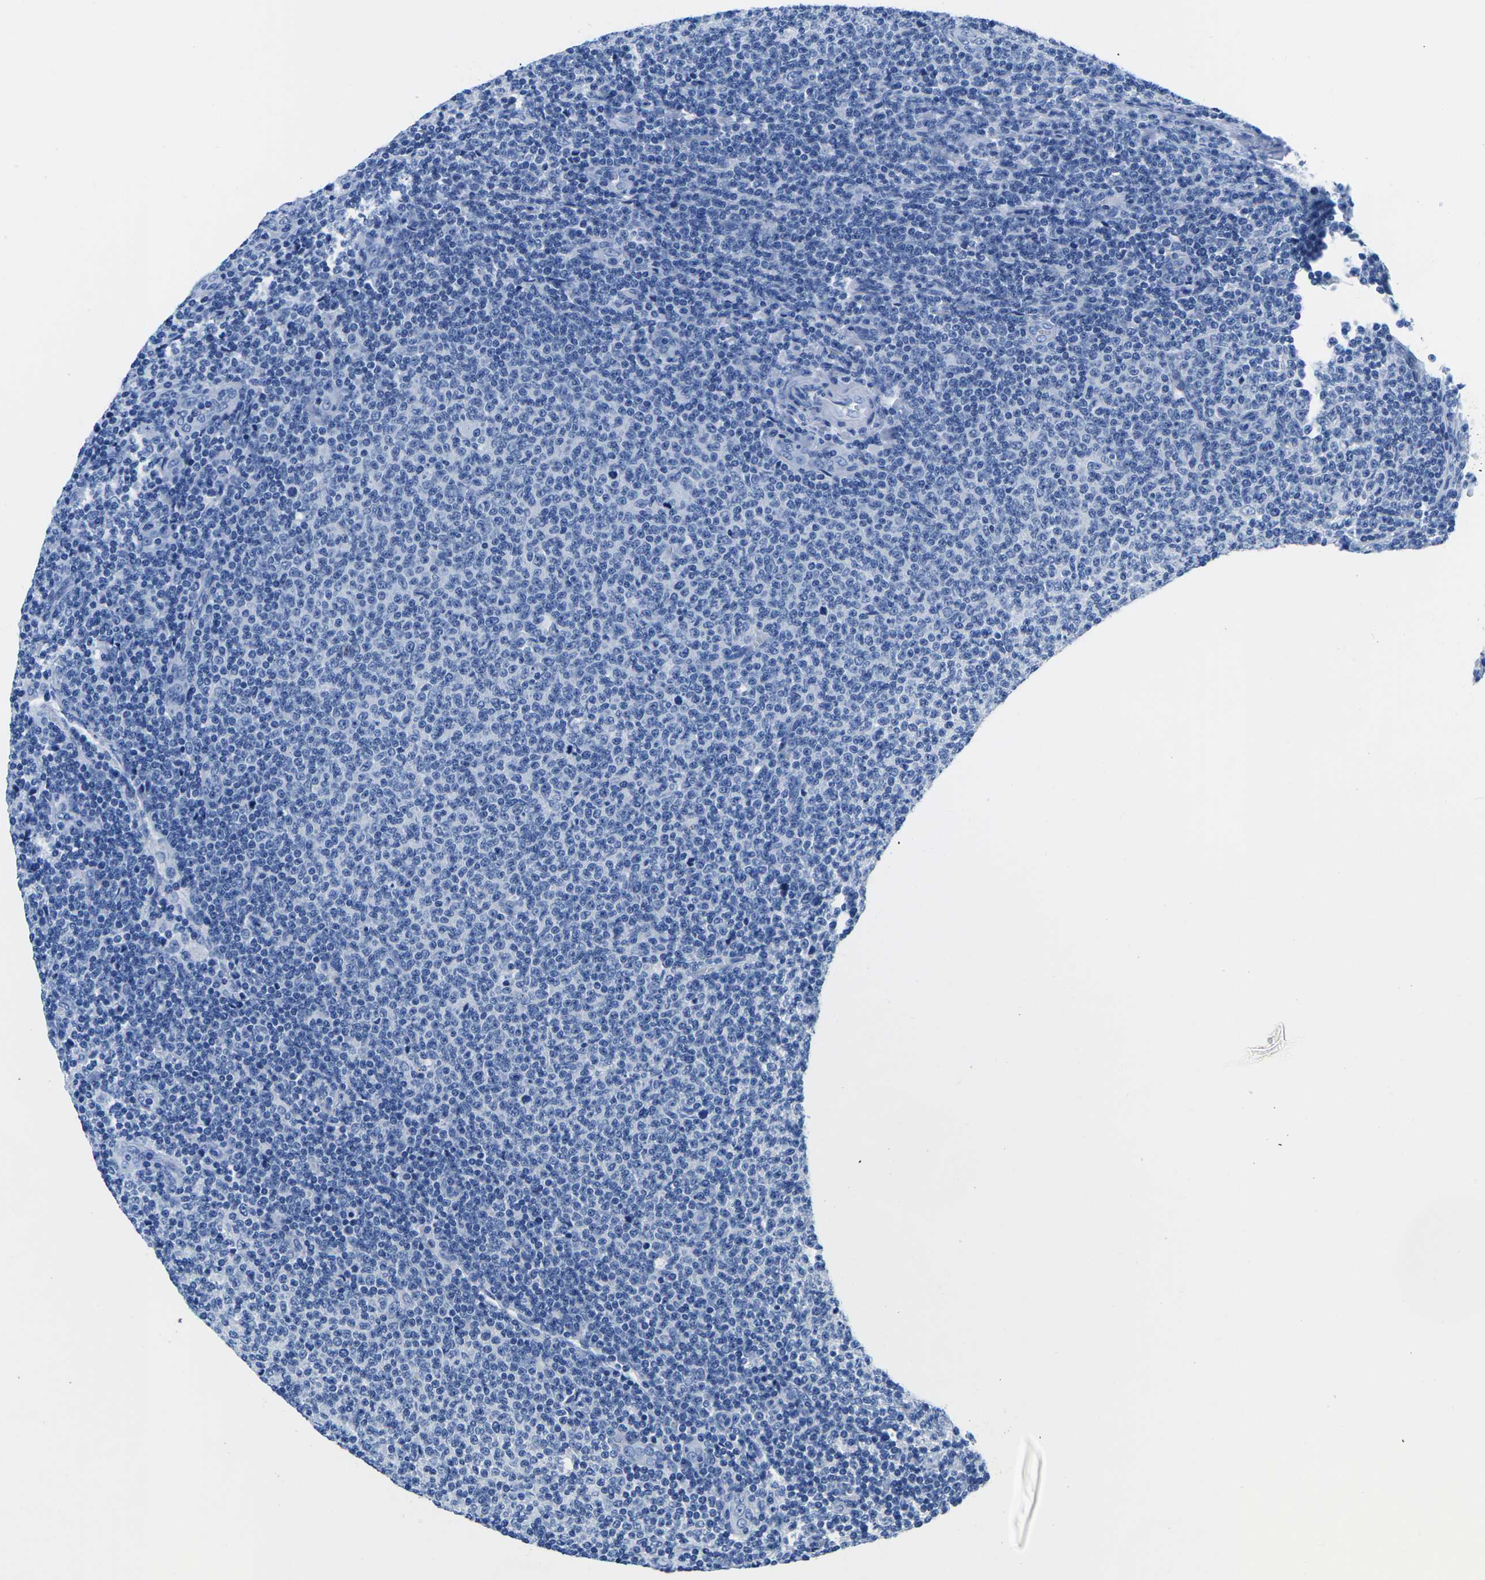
{"staining": {"intensity": "negative", "quantity": "none", "location": "none"}, "tissue": "lymphoma", "cell_type": "Tumor cells", "image_type": "cancer", "snomed": [{"axis": "morphology", "description": "Malignant lymphoma, non-Hodgkin's type, Low grade"}, {"axis": "topography", "description": "Lymph node"}], "caption": "DAB immunohistochemical staining of human malignant lymphoma, non-Hodgkin's type (low-grade) displays no significant expression in tumor cells.", "gene": "CYP1A2", "patient": {"sex": "male", "age": 66}}